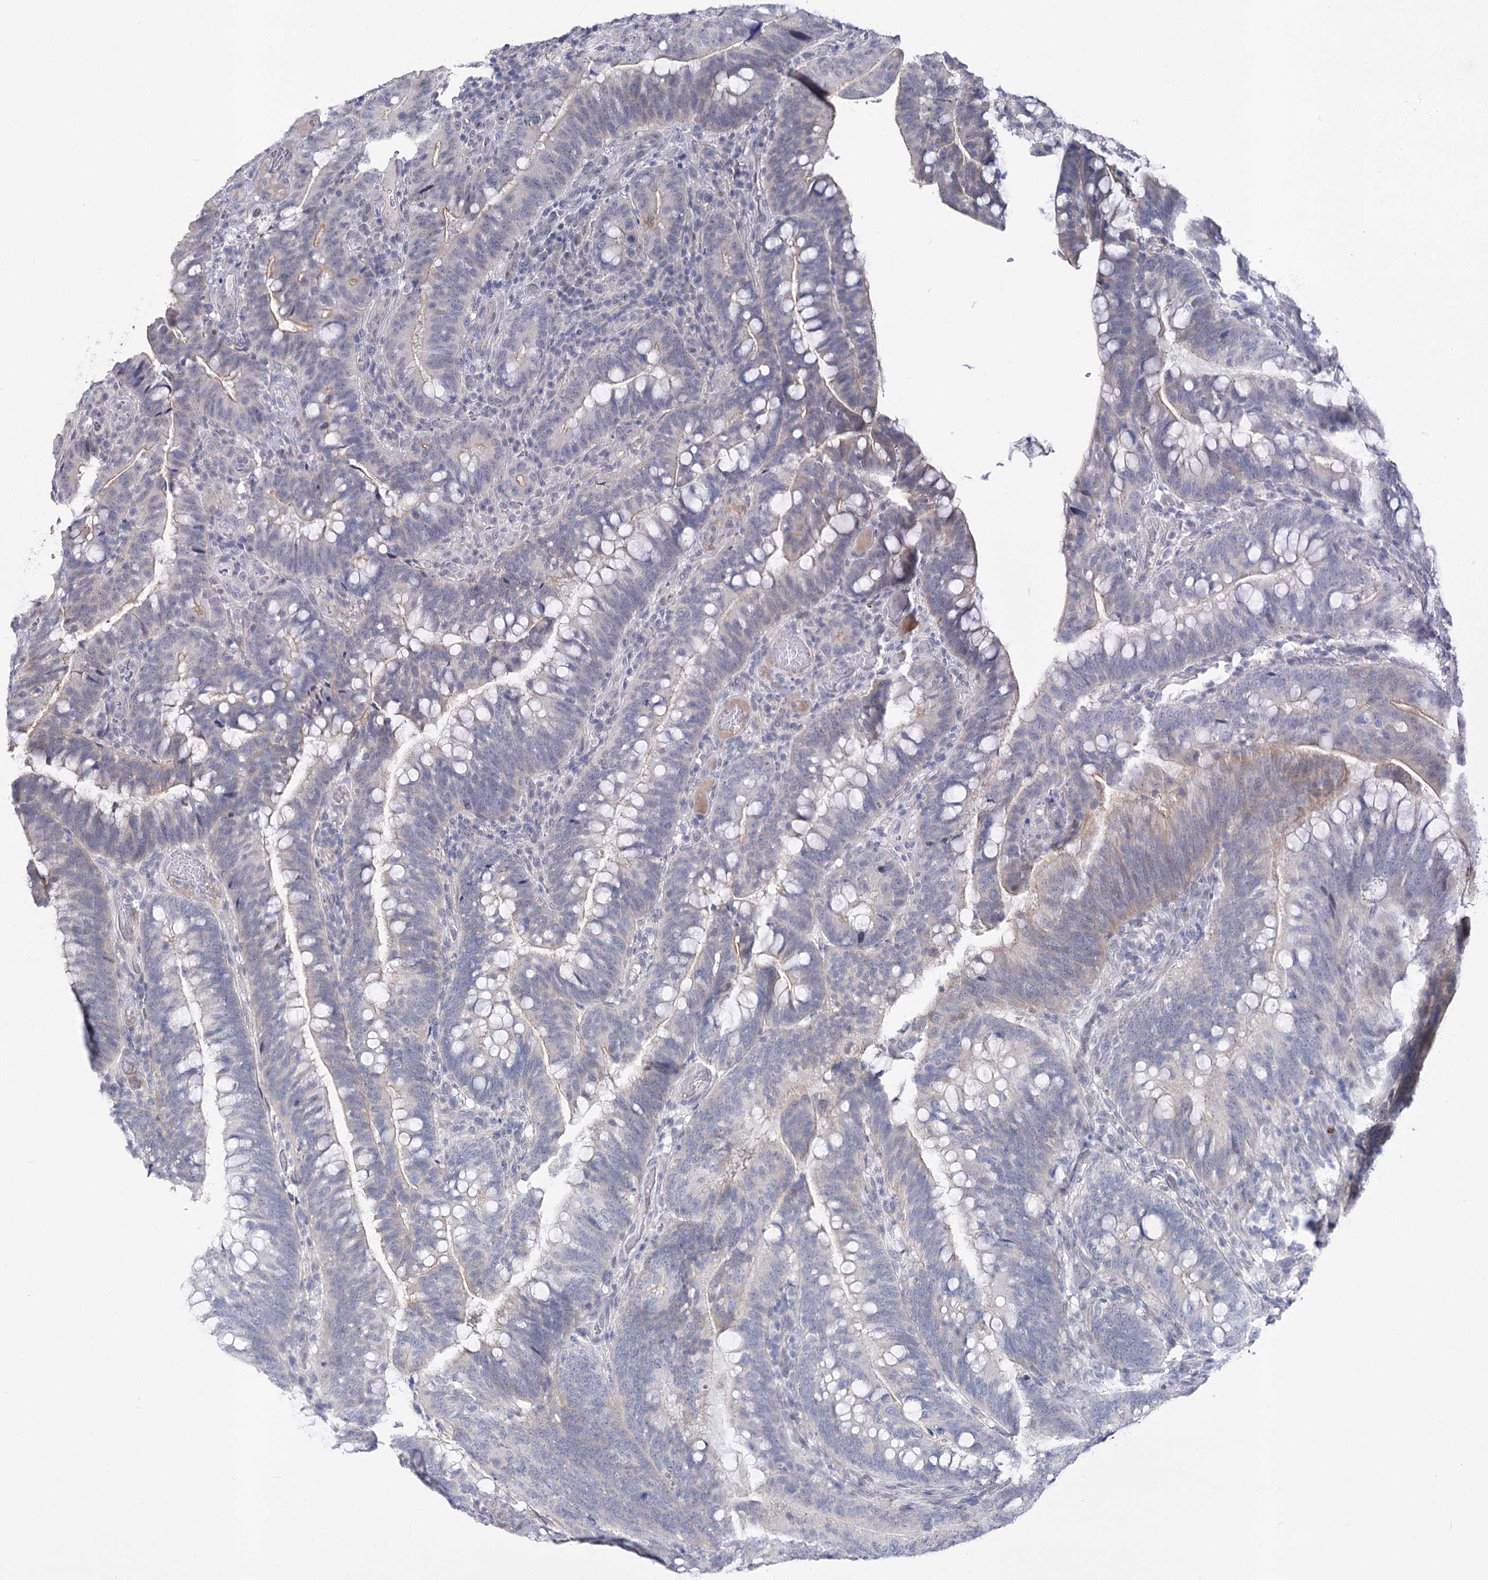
{"staining": {"intensity": "negative", "quantity": "none", "location": "none"}, "tissue": "colorectal cancer", "cell_type": "Tumor cells", "image_type": "cancer", "snomed": [{"axis": "morphology", "description": "Adenocarcinoma, NOS"}, {"axis": "topography", "description": "Colon"}], "caption": "Tumor cells are negative for brown protein staining in adenocarcinoma (colorectal).", "gene": "ATP10B", "patient": {"sex": "female", "age": 66}}